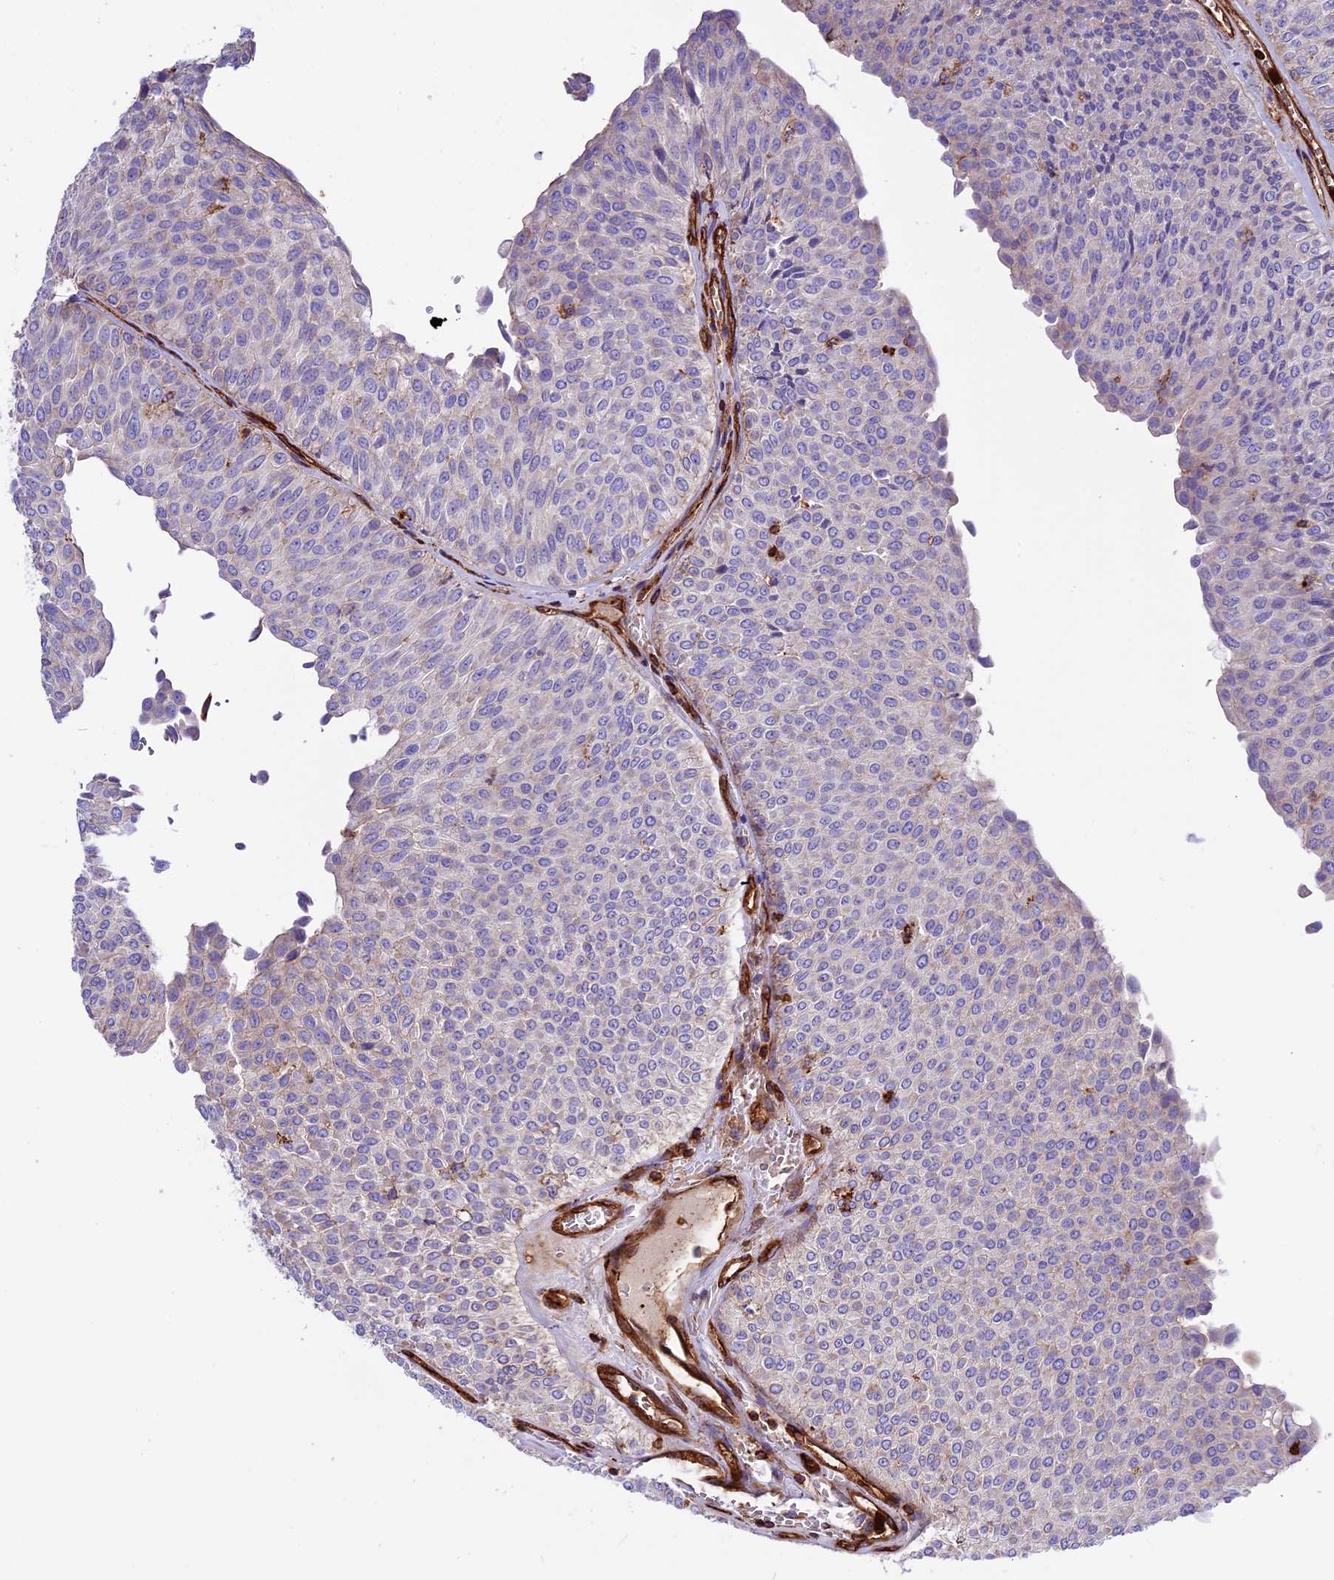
{"staining": {"intensity": "negative", "quantity": "none", "location": "none"}, "tissue": "urothelial cancer", "cell_type": "Tumor cells", "image_type": "cancer", "snomed": [{"axis": "morphology", "description": "Urothelial carcinoma, Low grade"}, {"axis": "topography", "description": "Urinary bladder"}], "caption": "Immunohistochemistry of human low-grade urothelial carcinoma displays no positivity in tumor cells.", "gene": "CD99L2", "patient": {"sex": "male", "age": 78}}